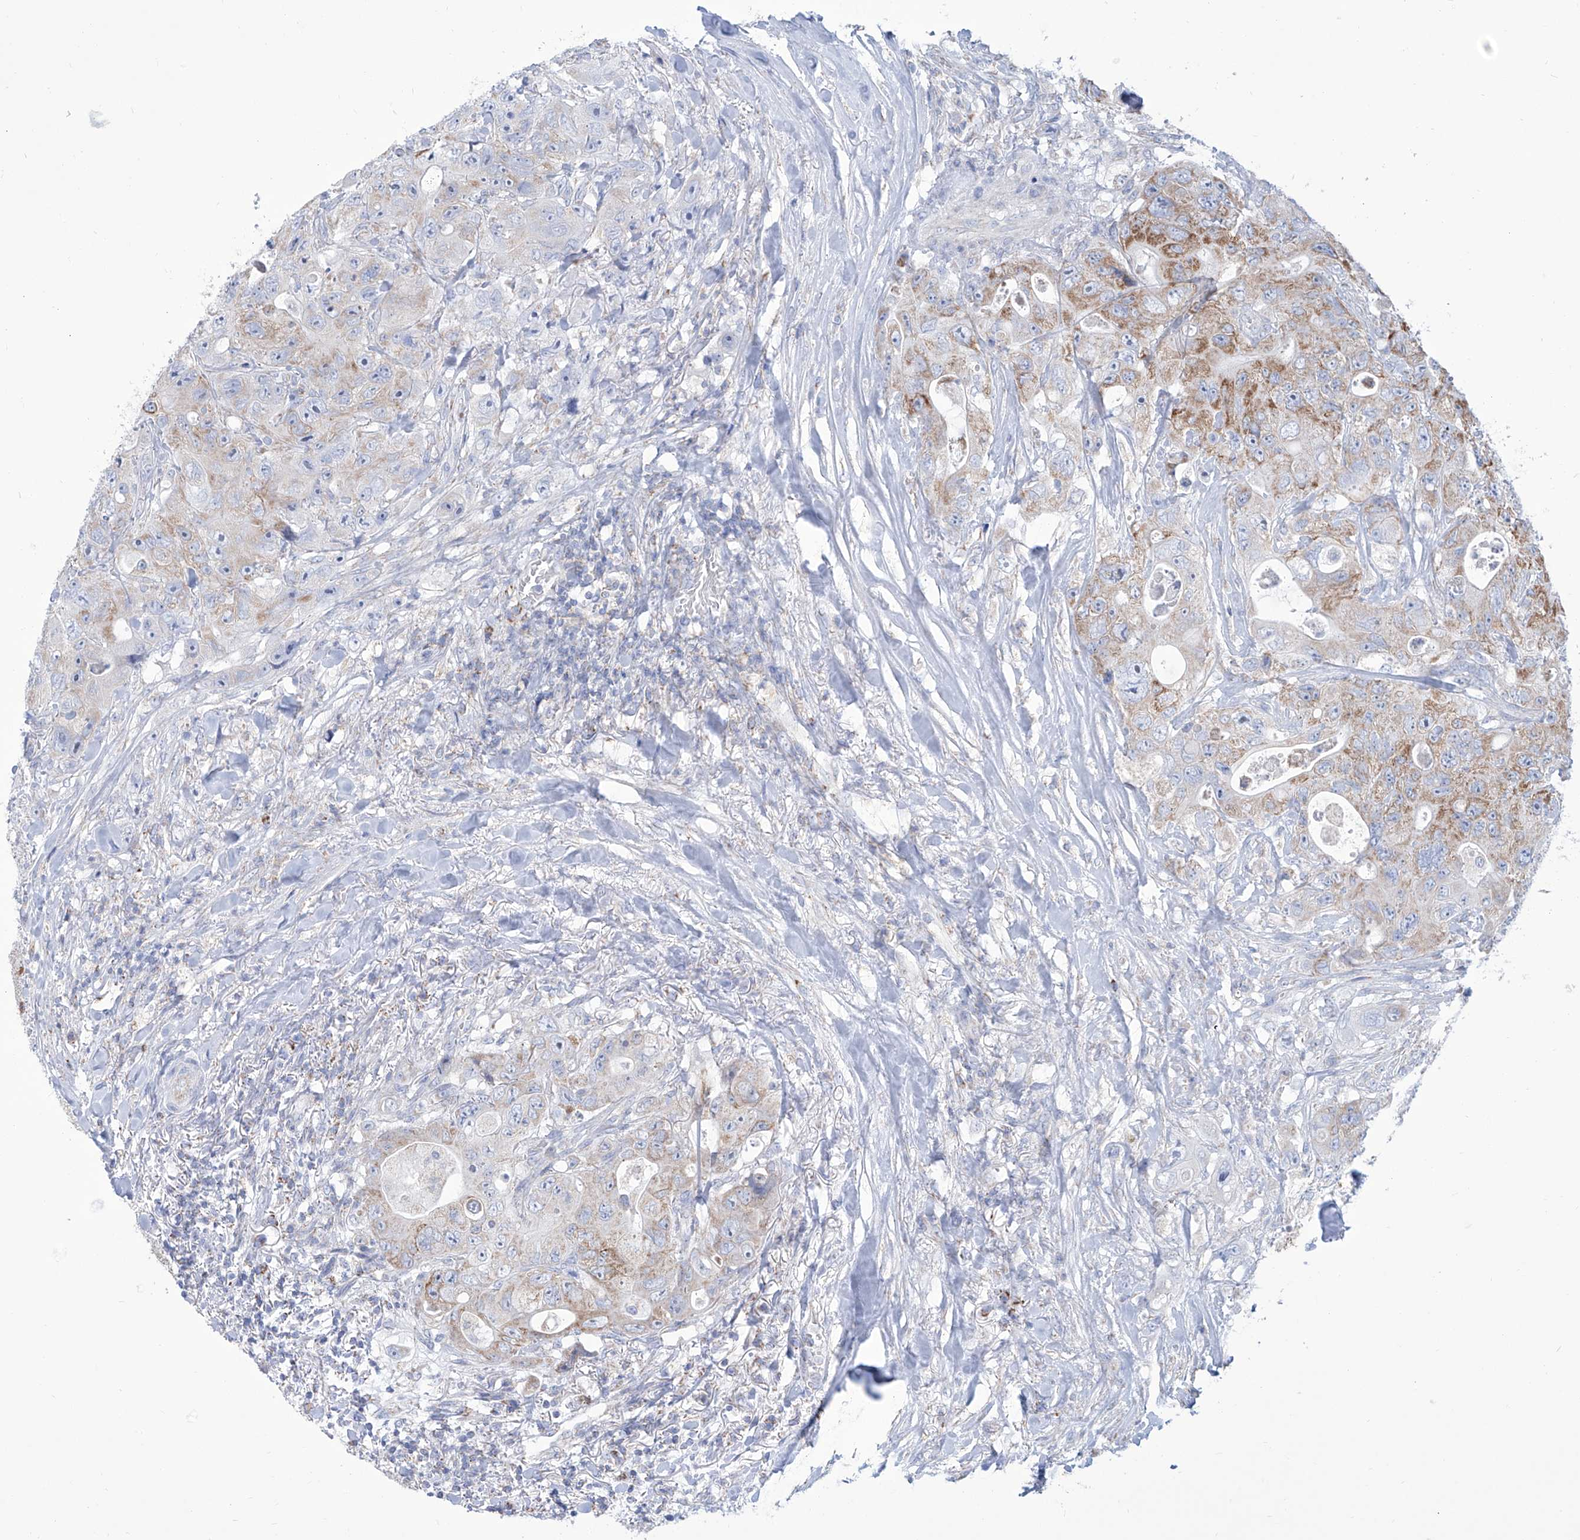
{"staining": {"intensity": "moderate", "quantity": "25%-75%", "location": "cytoplasmic/membranous"}, "tissue": "colorectal cancer", "cell_type": "Tumor cells", "image_type": "cancer", "snomed": [{"axis": "morphology", "description": "Adenocarcinoma, NOS"}, {"axis": "topography", "description": "Colon"}], "caption": "IHC of human colorectal cancer demonstrates medium levels of moderate cytoplasmic/membranous staining in approximately 25%-75% of tumor cells.", "gene": "ALDH6A1", "patient": {"sex": "female", "age": 46}}